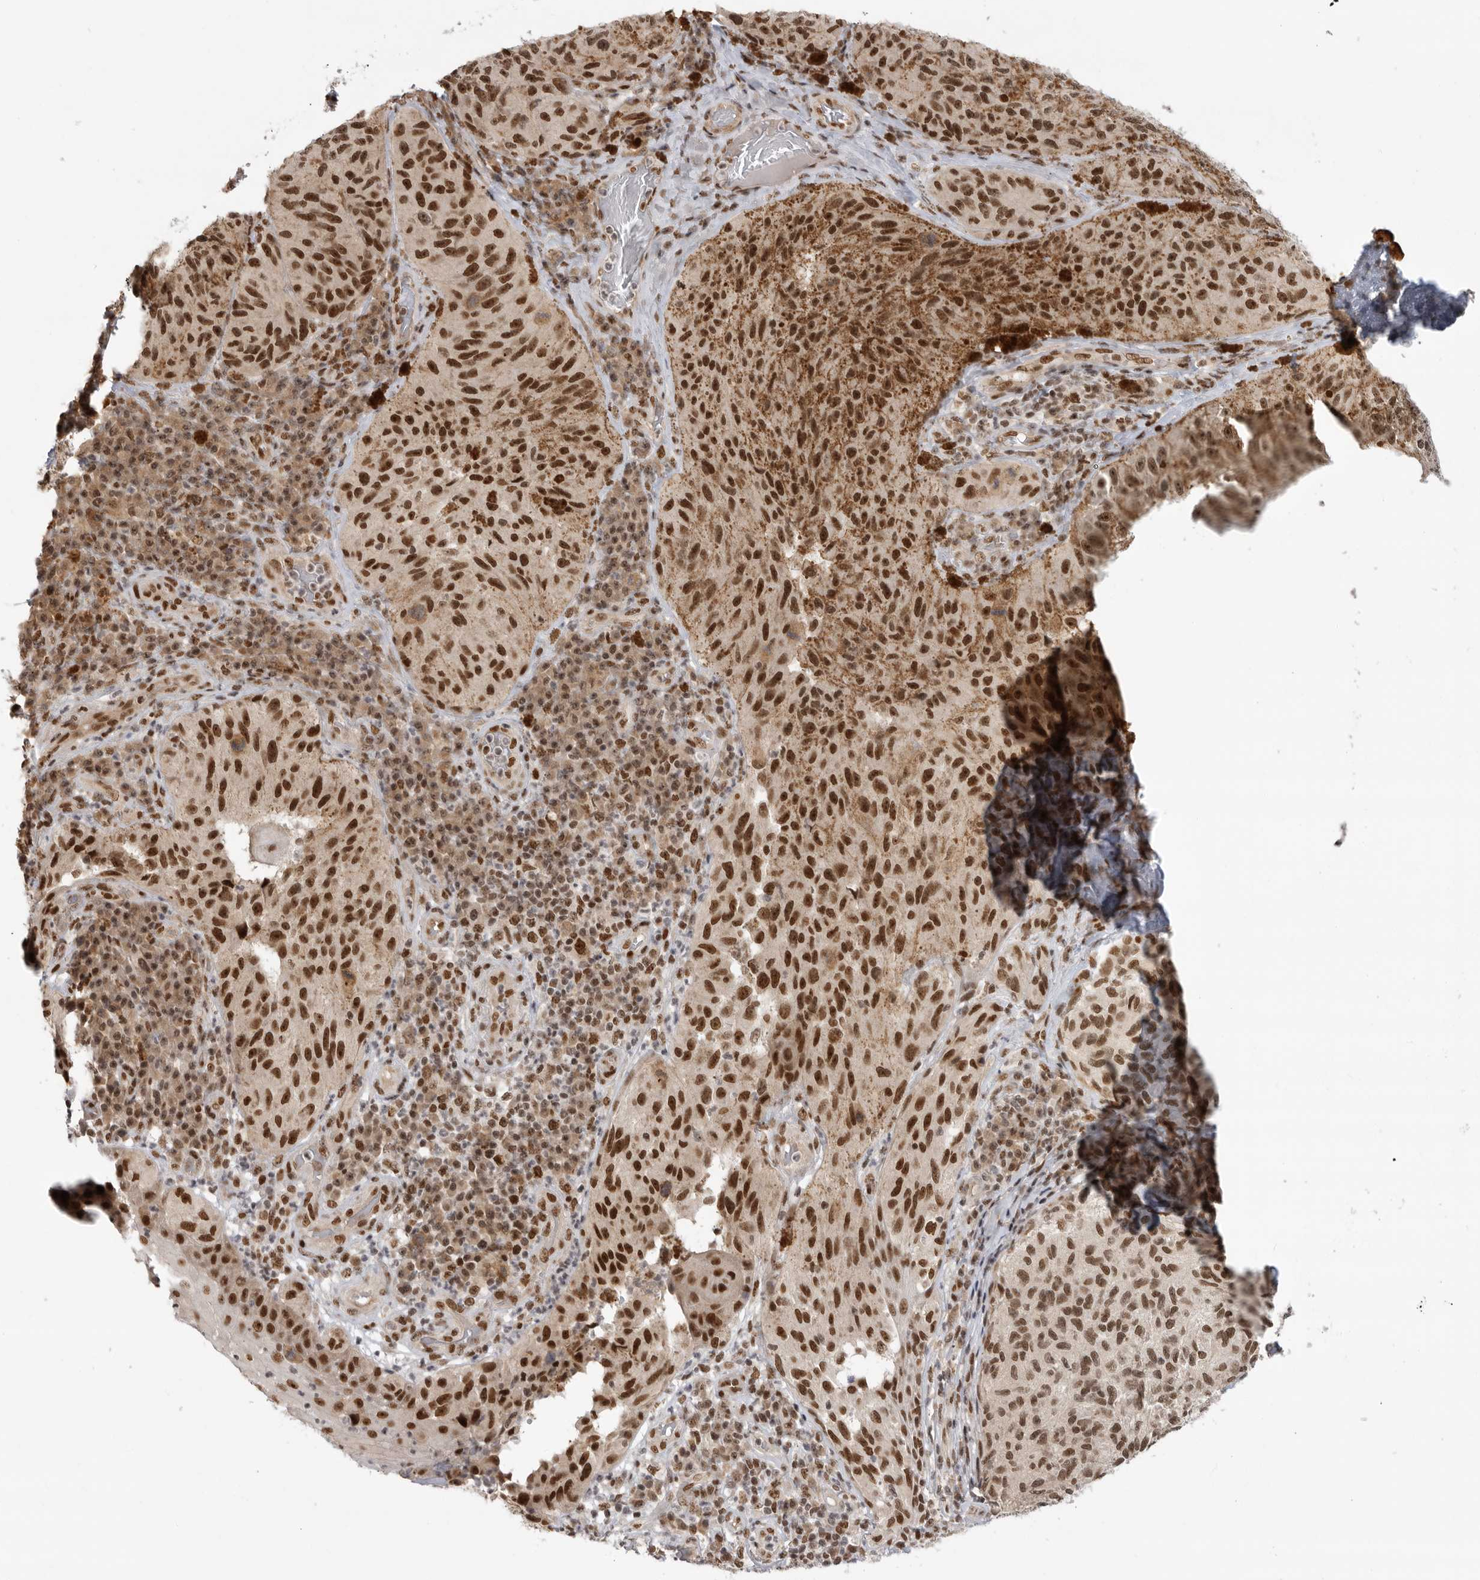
{"staining": {"intensity": "strong", "quantity": ">75%", "location": "nuclear"}, "tissue": "melanoma", "cell_type": "Tumor cells", "image_type": "cancer", "snomed": [{"axis": "morphology", "description": "Malignant melanoma, NOS"}, {"axis": "topography", "description": "Skin"}], "caption": "The photomicrograph shows staining of malignant melanoma, revealing strong nuclear protein staining (brown color) within tumor cells.", "gene": "ZNF830", "patient": {"sex": "female", "age": 73}}